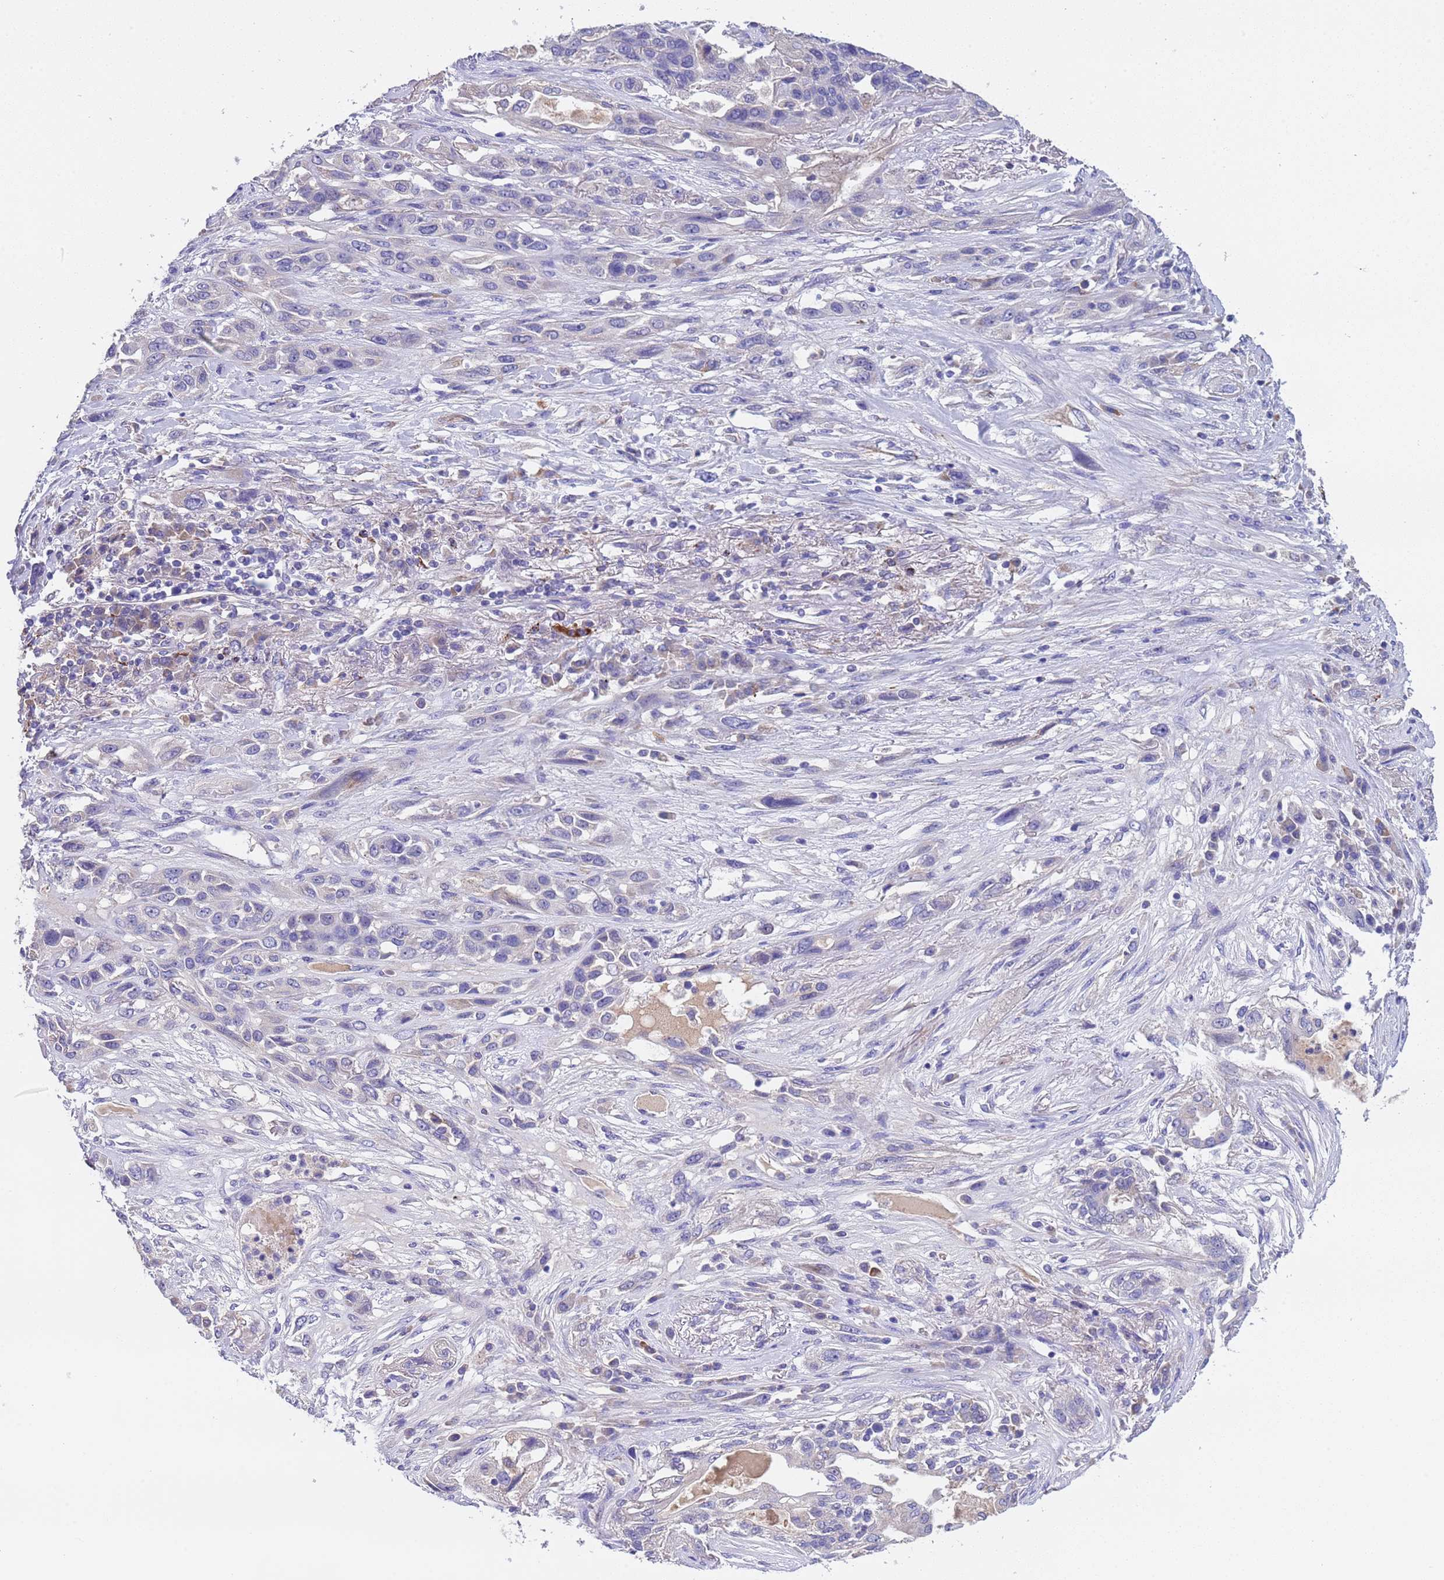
{"staining": {"intensity": "negative", "quantity": "none", "location": "none"}, "tissue": "lung cancer", "cell_type": "Tumor cells", "image_type": "cancer", "snomed": [{"axis": "morphology", "description": "Squamous cell carcinoma, NOS"}, {"axis": "topography", "description": "Lung"}], "caption": "High magnification brightfield microscopy of lung cancer stained with DAB (brown) and counterstained with hematoxylin (blue): tumor cells show no significant positivity.", "gene": "SLC24A3", "patient": {"sex": "female", "age": 70}}